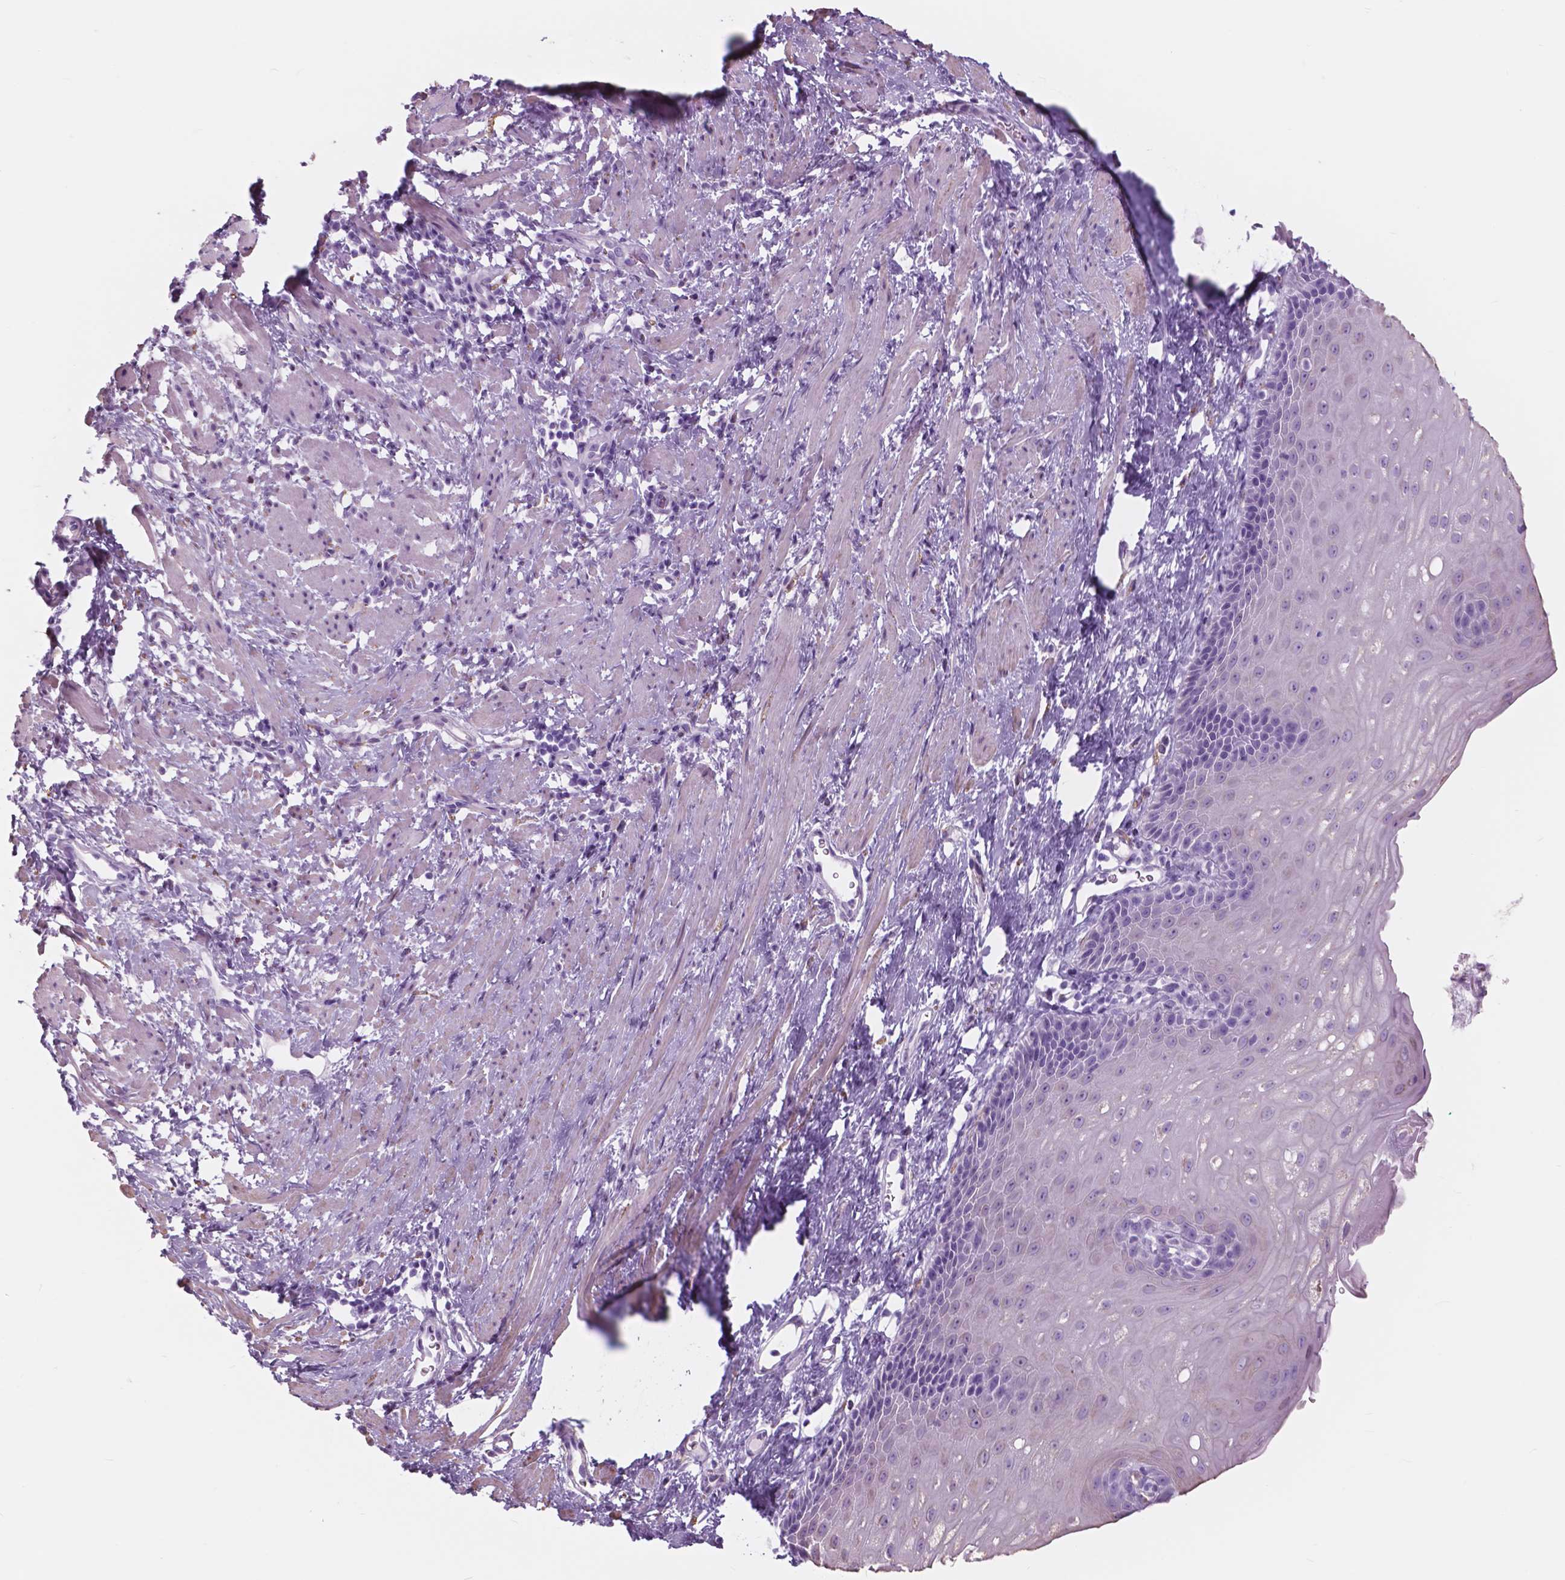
{"staining": {"intensity": "negative", "quantity": "none", "location": "none"}, "tissue": "esophagus", "cell_type": "Squamous epithelial cells", "image_type": "normal", "snomed": [{"axis": "morphology", "description": "Normal tissue, NOS"}, {"axis": "topography", "description": "Esophagus"}], "caption": "An image of human esophagus is negative for staining in squamous epithelial cells. (DAB (3,3'-diaminobenzidine) IHC with hematoxylin counter stain).", "gene": "FXYD2", "patient": {"sex": "male", "age": 64}}